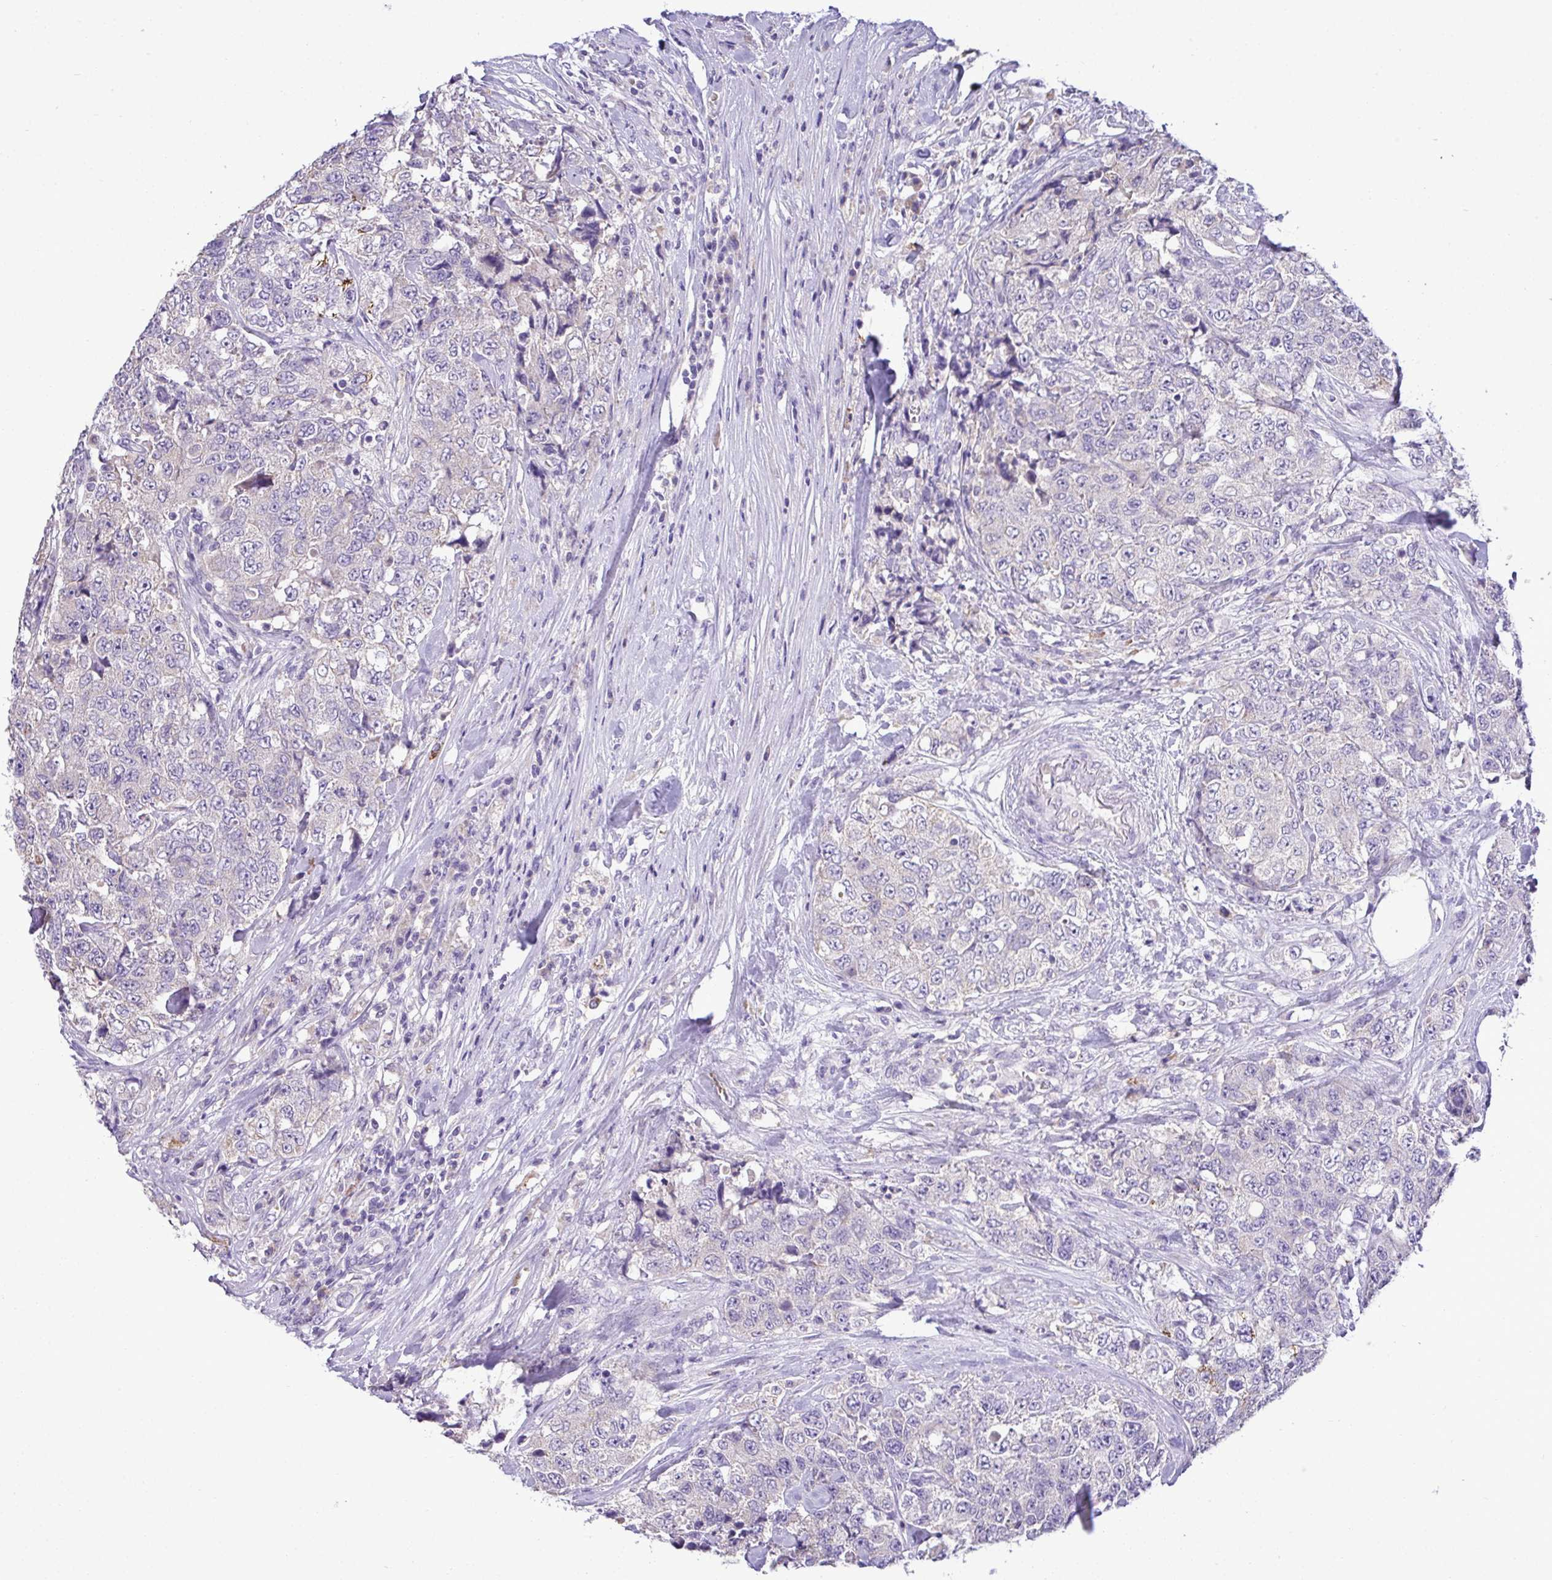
{"staining": {"intensity": "weak", "quantity": "<25%", "location": "cytoplasmic/membranous"}, "tissue": "urothelial cancer", "cell_type": "Tumor cells", "image_type": "cancer", "snomed": [{"axis": "morphology", "description": "Urothelial carcinoma, High grade"}, {"axis": "topography", "description": "Urinary bladder"}], "caption": "Tumor cells show no significant positivity in high-grade urothelial carcinoma.", "gene": "ST8SIA2", "patient": {"sex": "female", "age": 78}}